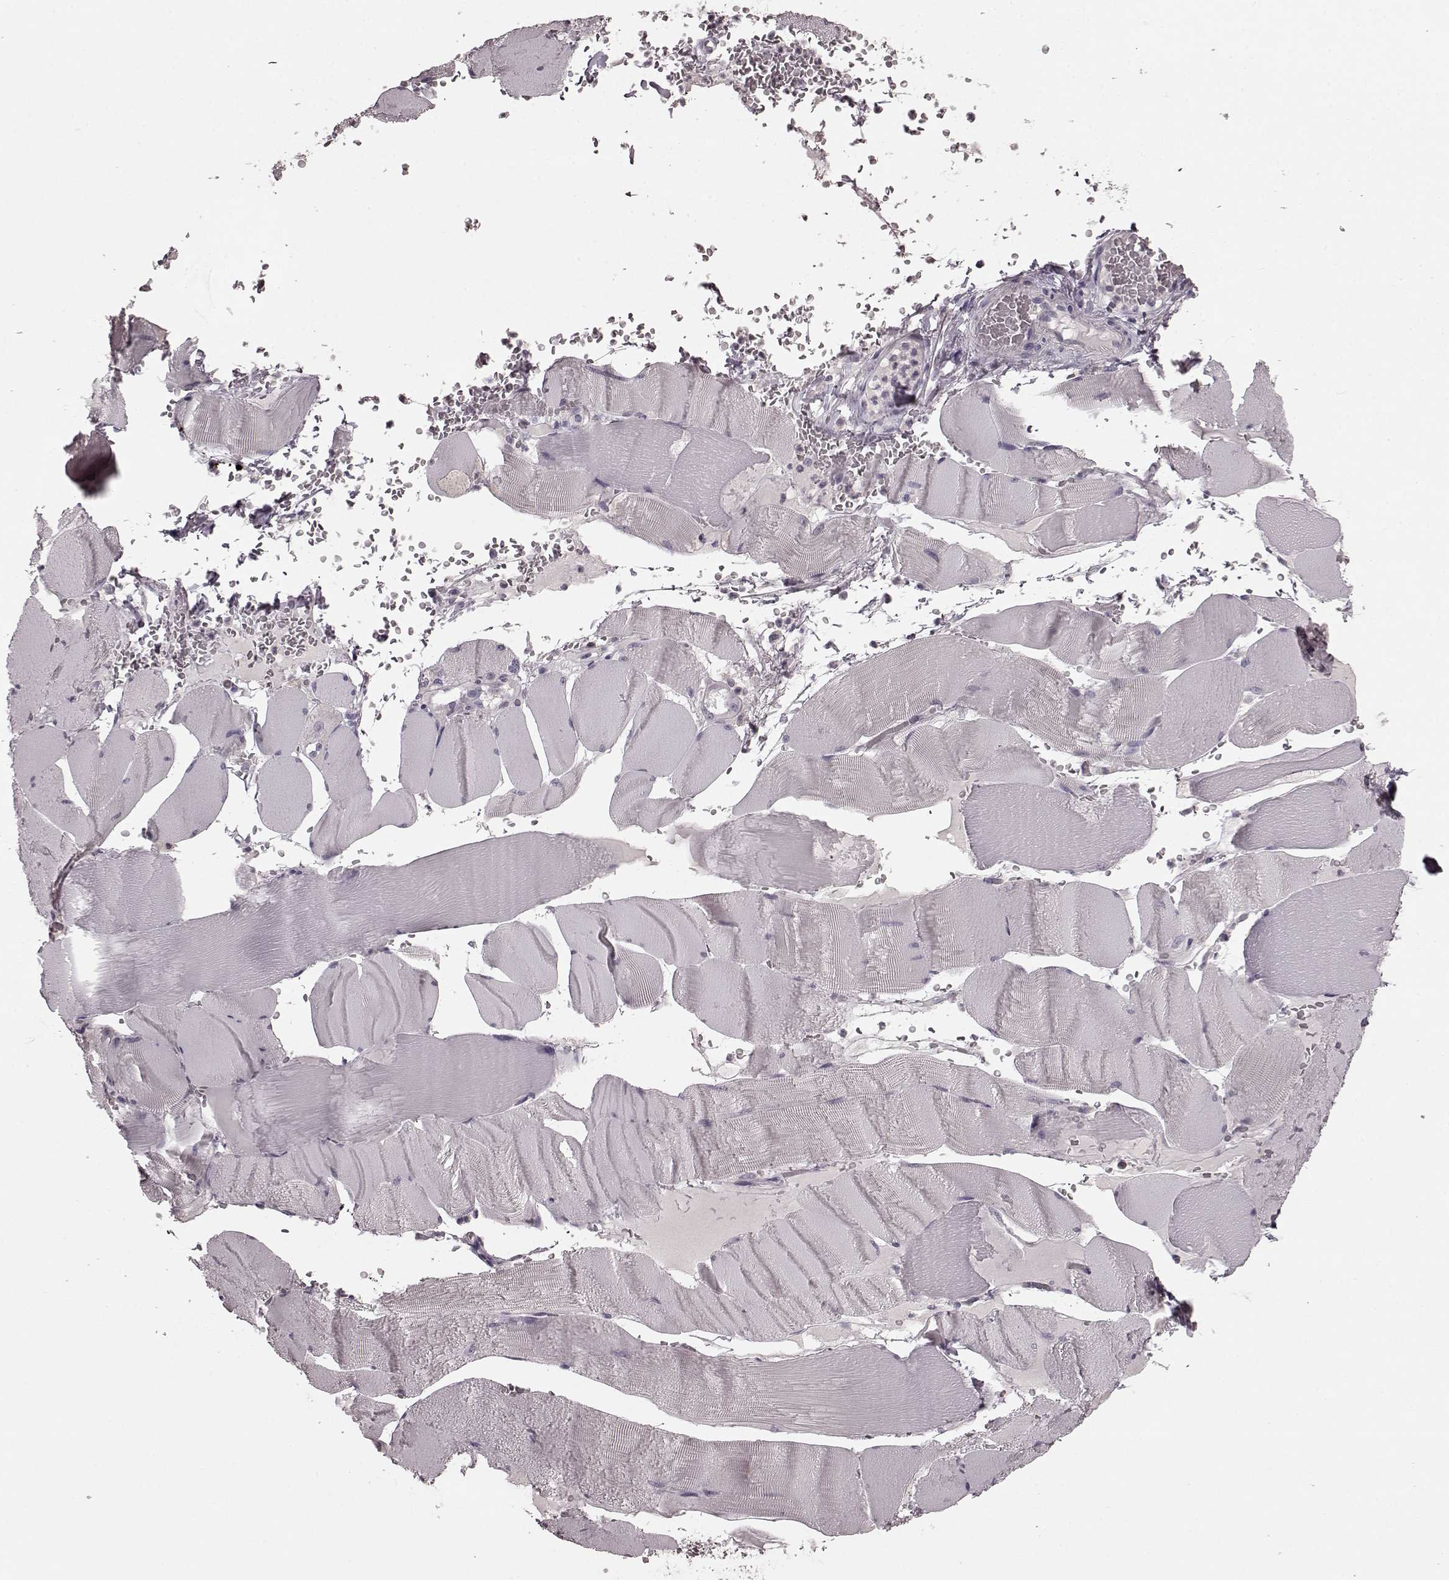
{"staining": {"intensity": "negative", "quantity": "none", "location": "none"}, "tissue": "skeletal muscle", "cell_type": "Myocytes", "image_type": "normal", "snomed": [{"axis": "morphology", "description": "Normal tissue, NOS"}, {"axis": "topography", "description": "Skeletal muscle"}], "caption": "Immunohistochemistry (IHC) of normal skeletal muscle shows no expression in myocytes.", "gene": "CD28", "patient": {"sex": "male", "age": 56}}